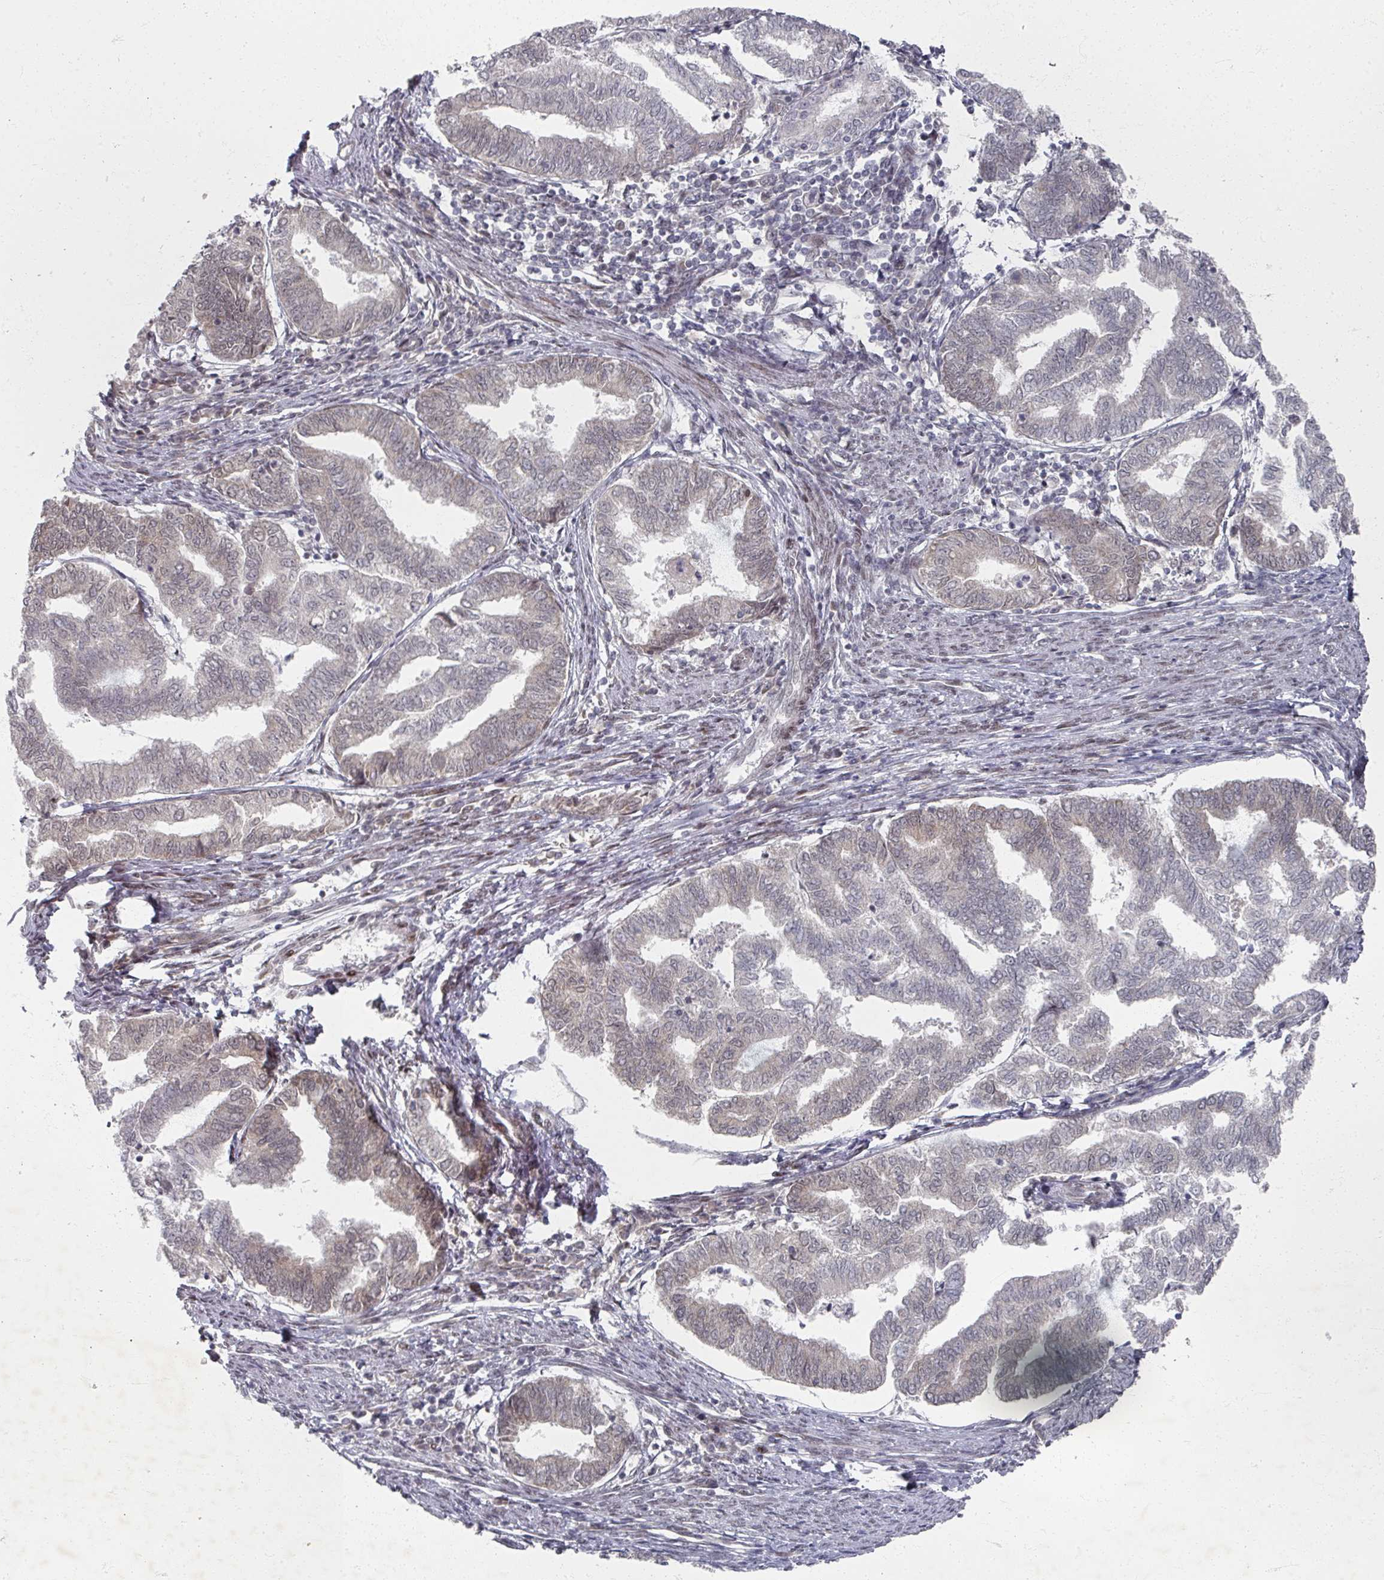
{"staining": {"intensity": "weak", "quantity": "<25%", "location": "nuclear"}, "tissue": "endometrial cancer", "cell_type": "Tumor cells", "image_type": "cancer", "snomed": [{"axis": "morphology", "description": "Adenocarcinoma, NOS"}, {"axis": "topography", "description": "Endometrium"}], "caption": "Adenocarcinoma (endometrial) was stained to show a protein in brown. There is no significant staining in tumor cells. (Immunohistochemistry, brightfield microscopy, high magnification).", "gene": "PSKH1", "patient": {"sex": "female", "age": 79}}